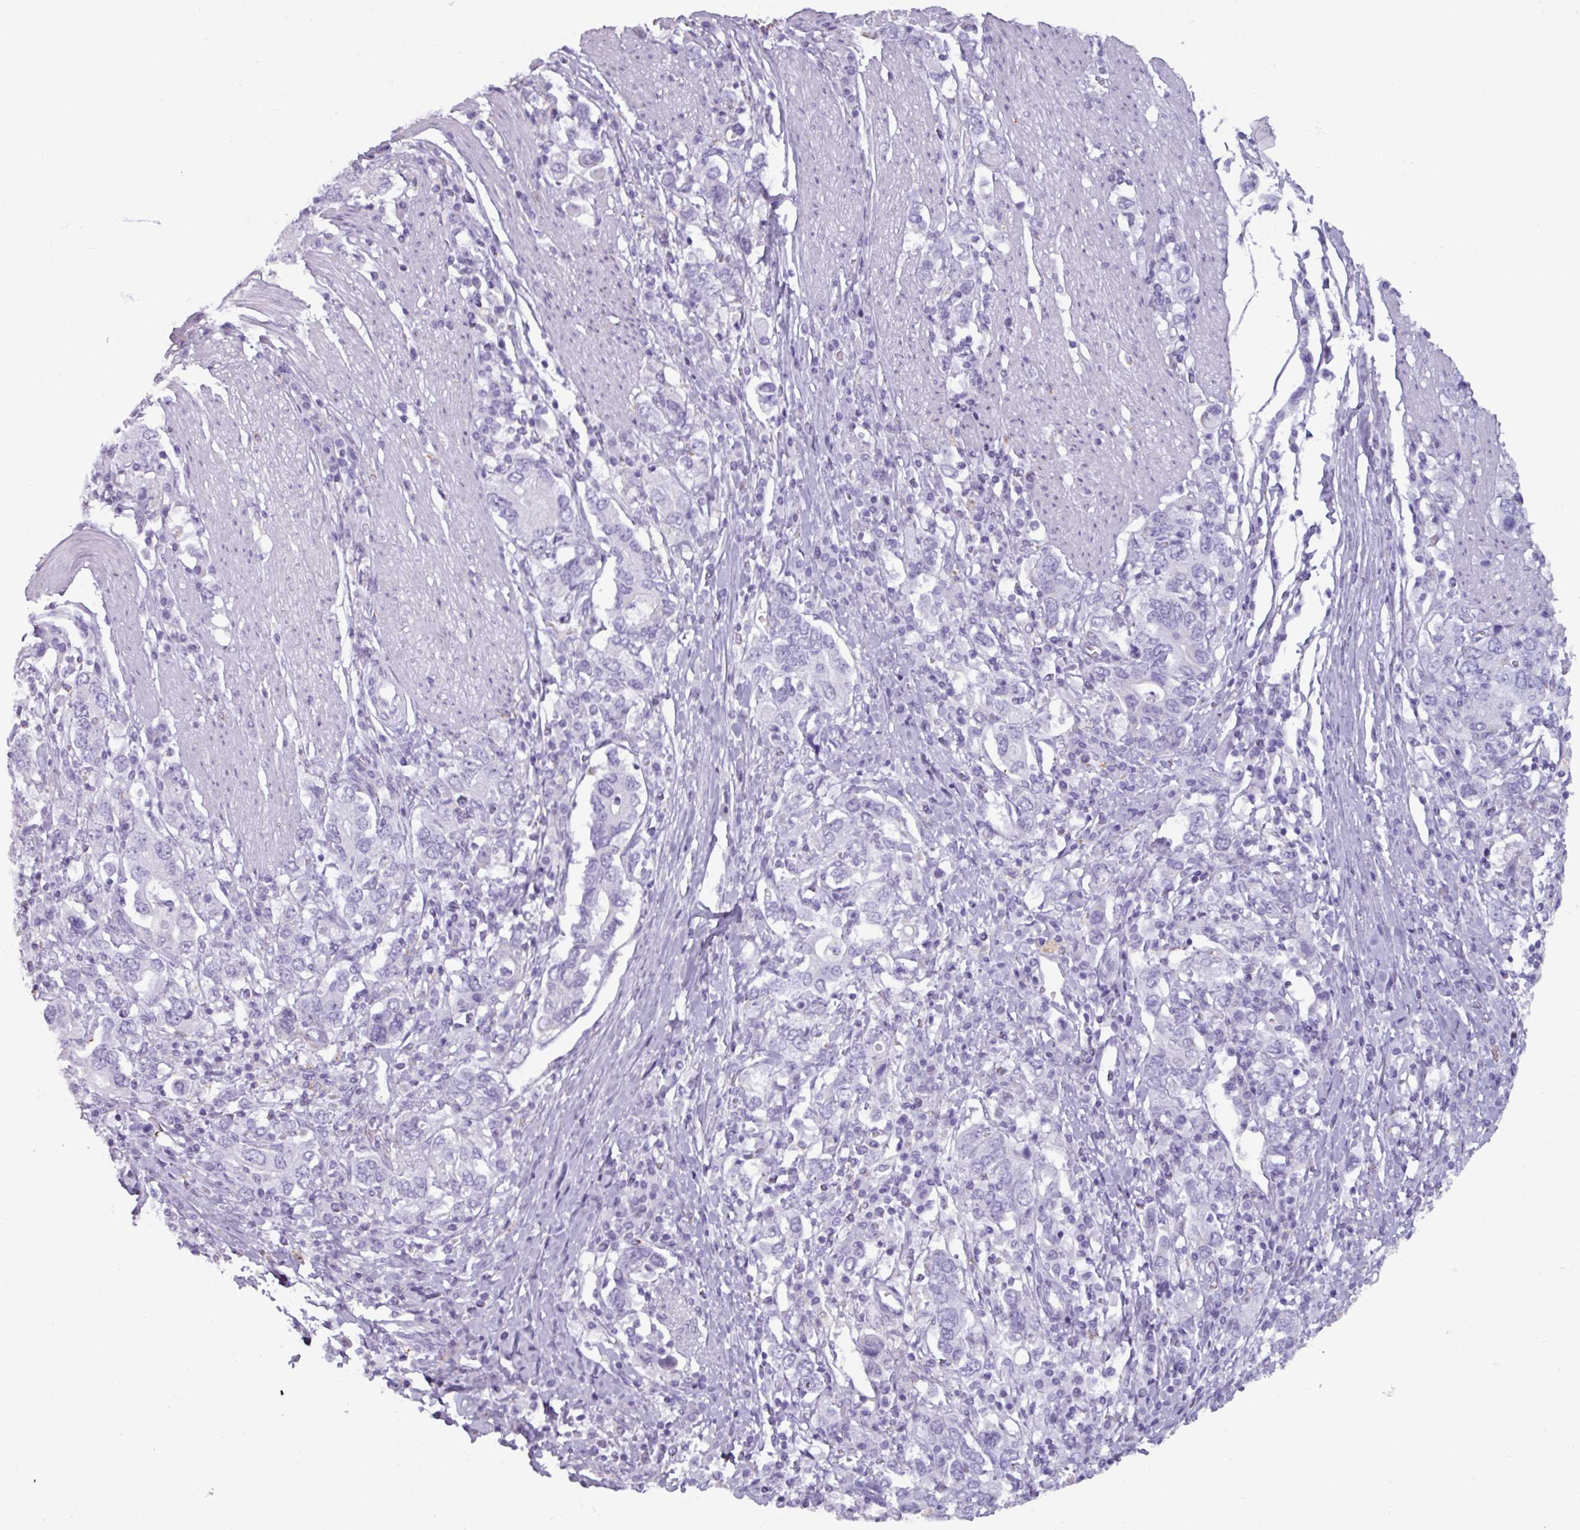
{"staining": {"intensity": "negative", "quantity": "none", "location": "none"}, "tissue": "stomach cancer", "cell_type": "Tumor cells", "image_type": "cancer", "snomed": [{"axis": "morphology", "description": "Adenocarcinoma, NOS"}, {"axis": "topography", "description": "Stomach, upper"}, {"axis": "topography", "description": "Stomach"}], "caption": "Immunohistochemistry photomicrograph of stomach cancer stained for a protein (brown), which displays no staining in tumor cells.", "gene": "SPESP1", "patient": {"sex": "male", "age": 62}}